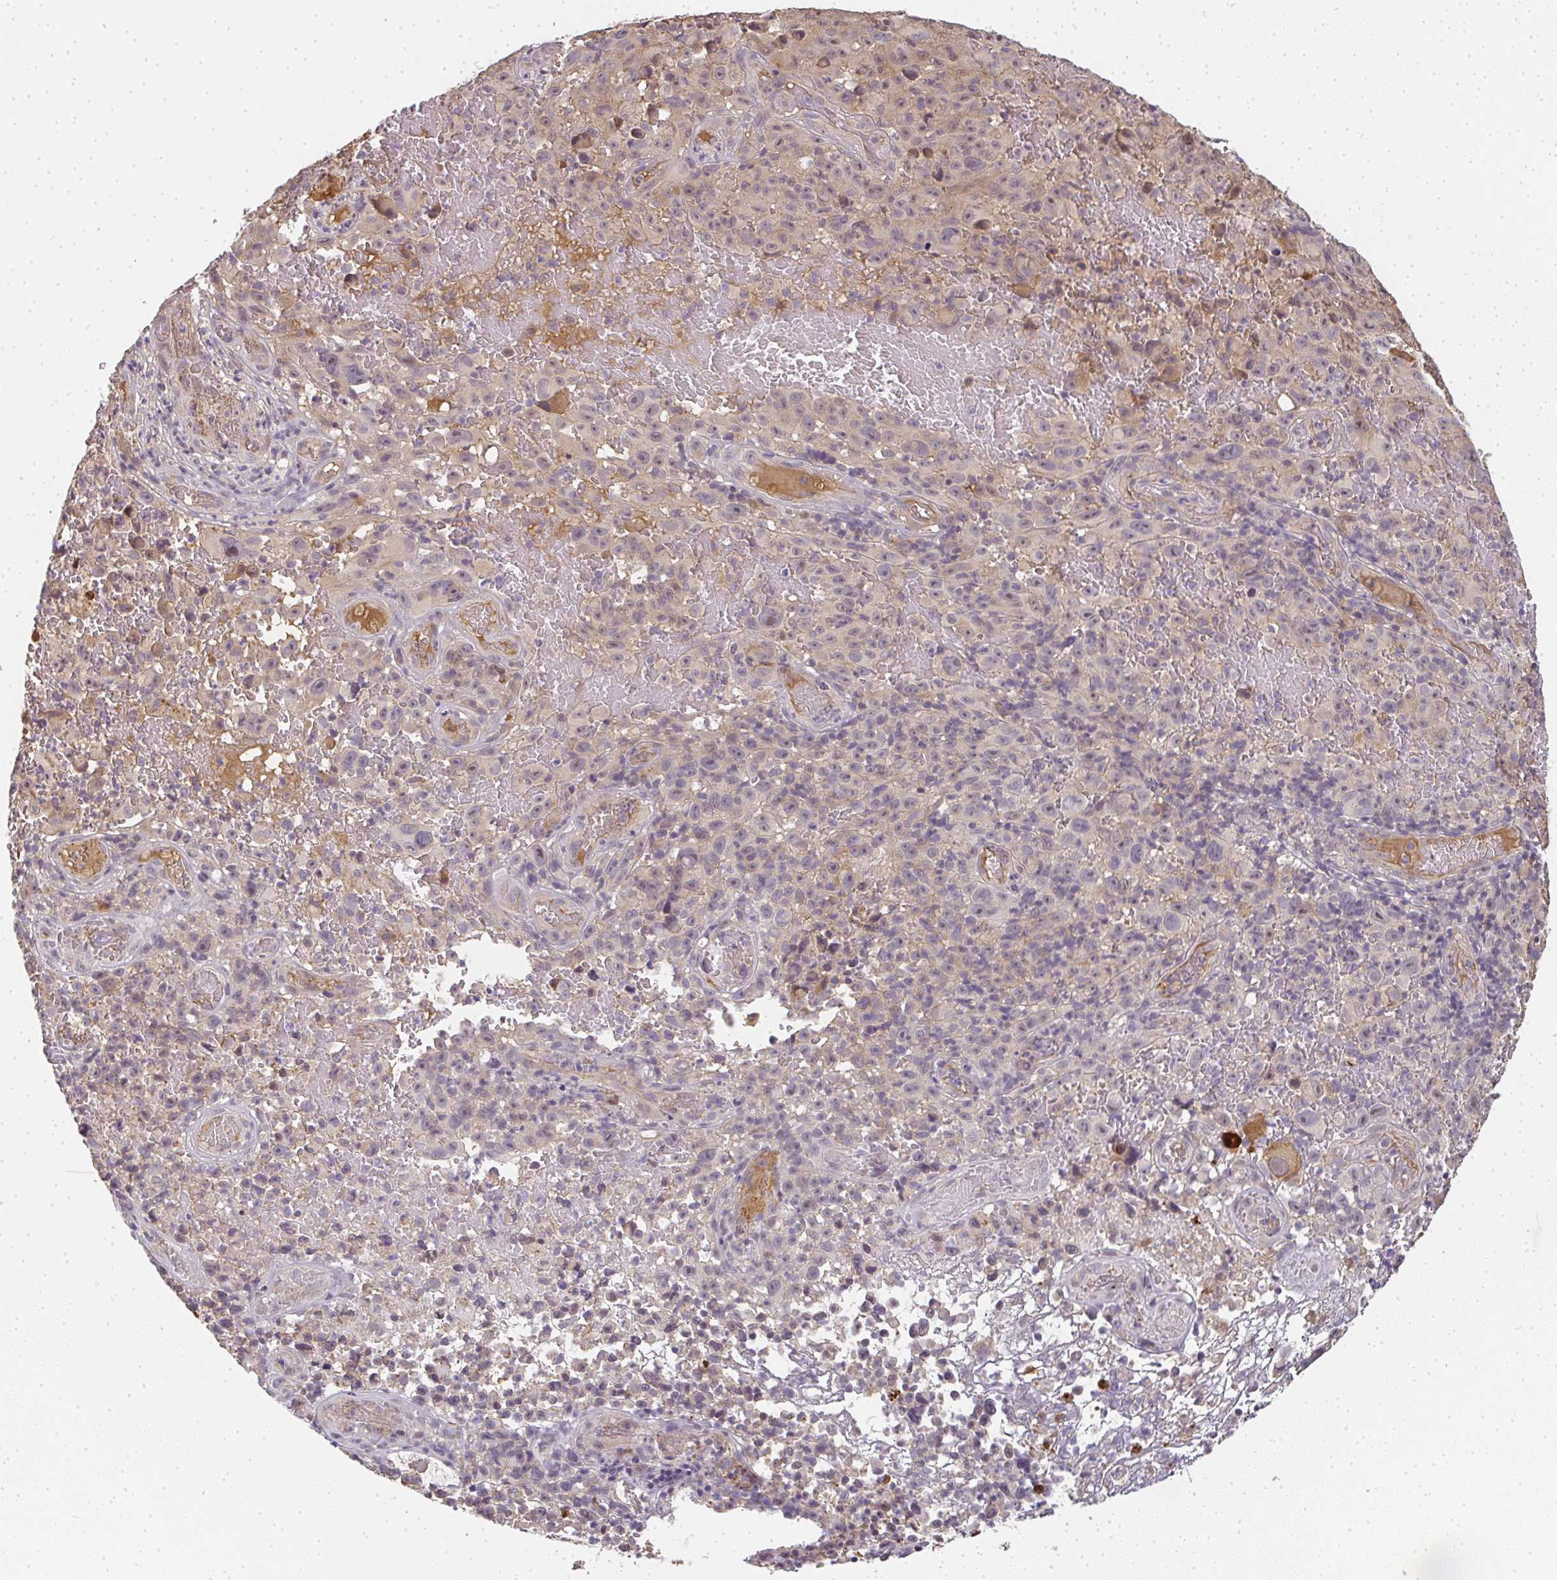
{"staining": {"intensity": "weak", "quantity": "<25%", "location": "cytoplasmic/membranous,nuclear"}, "tissue": "melanoma", "cell_type": "Tumor cells", "image_type": "cancer", "snomed": [{"axis": "morphology", "description": "Malignant melanoma, NOS"}, {"axis": "topography", "description": "Skin"}], "caption": "High magnification brightfield microscopy of malignant melanoma stained with DAB (brown) and counterstained with hematoxylin (blue): tumor cells show no significant expression. (Stains: DAB (3,3'-diaminobenzidine) IHC with hematoxylin counter stain, Microscopy: brightfield microscopy at high magnification).", "gene": "SLC35B3", "patient": {"sex": "female", "age": 82}}